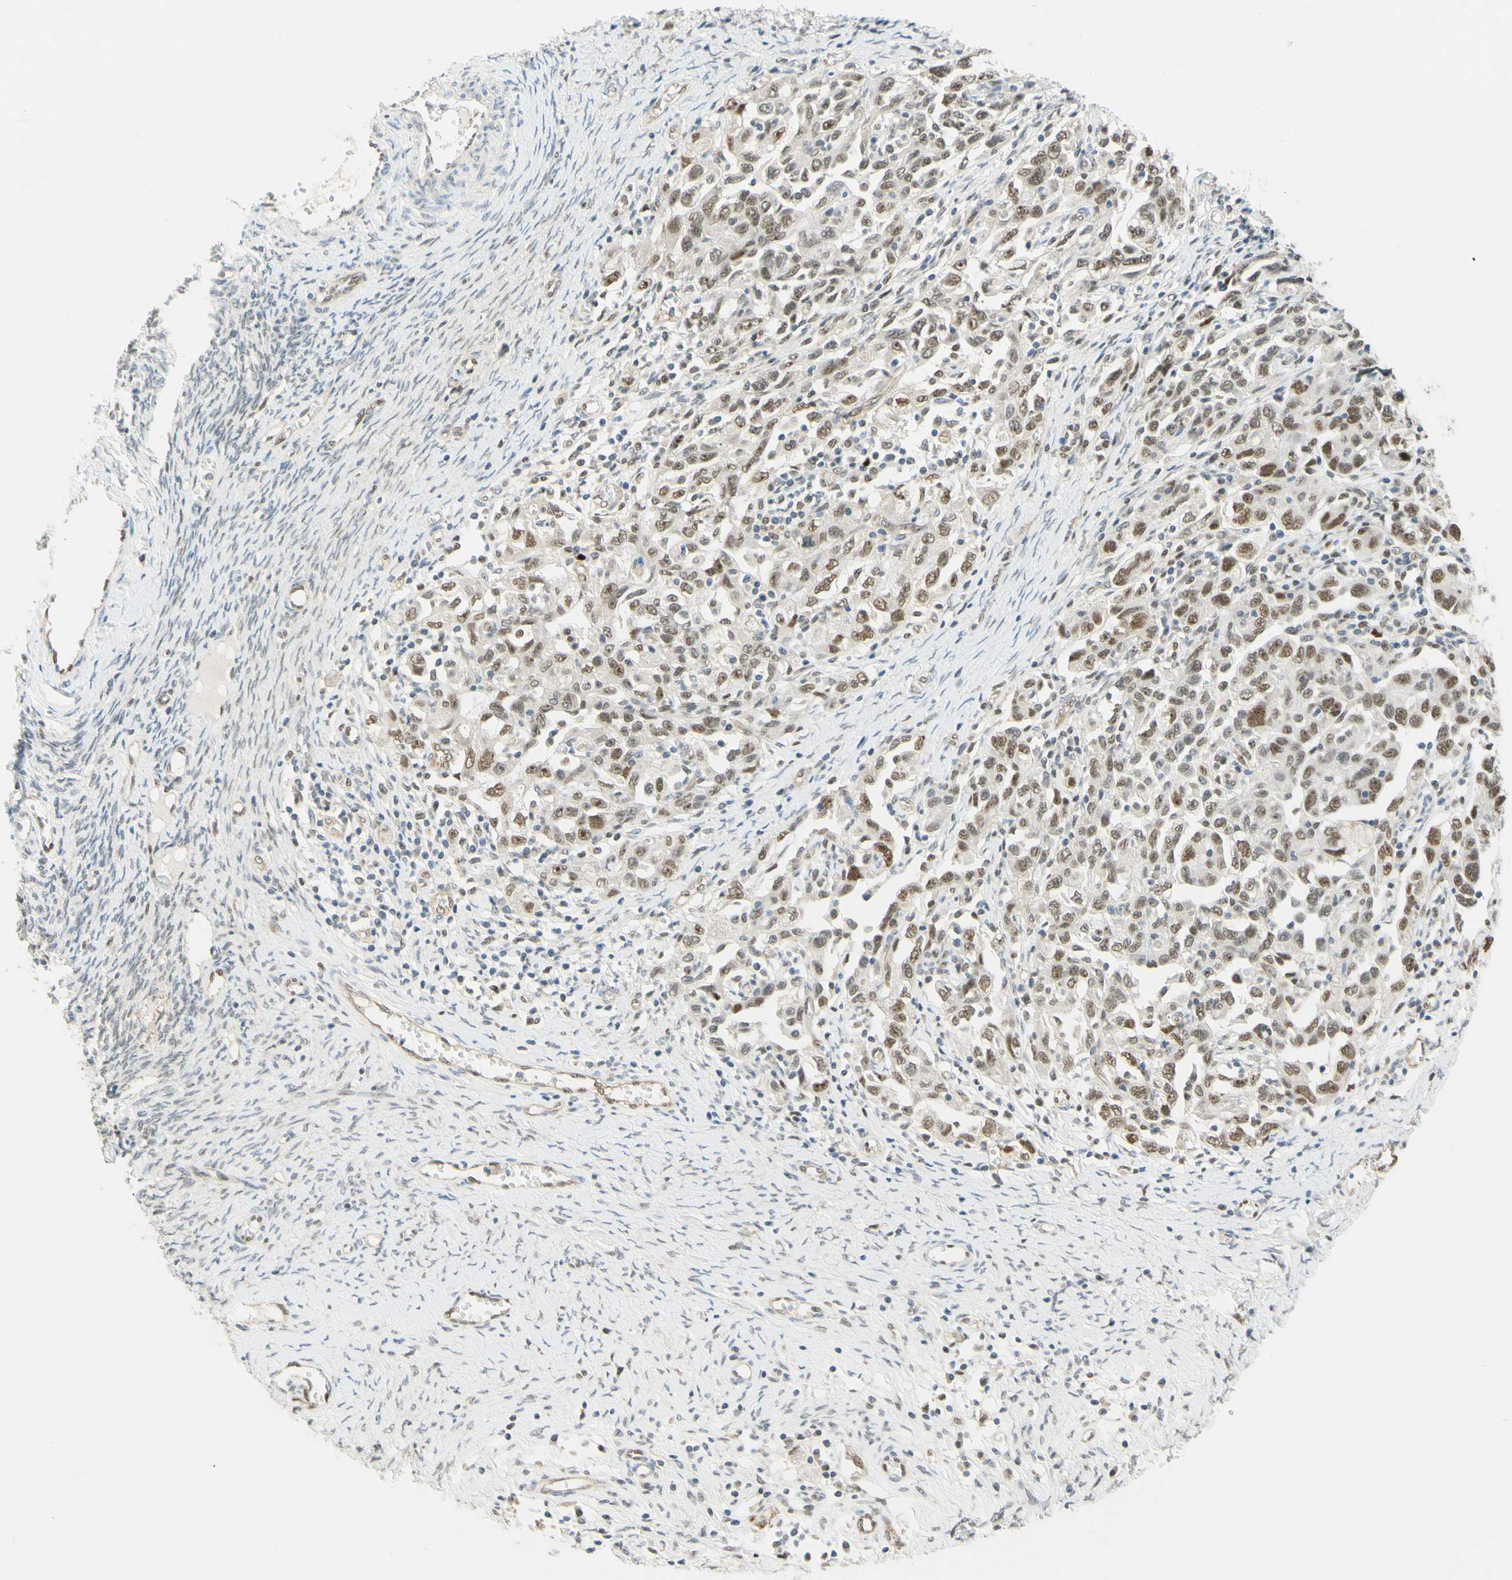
{"staining": {"intensity": "moderate", "quantity": ">75%", "location": "nuclear"}, "tissue": "ovarian cancer", "cell_type": "Tumor cells", "image_type": "cancer", "snomed": [{"axis": "morphology", "description": "Carcinoma, NOS"}, {"axis": "morphology", "description": "Cystadenocarcinoma, serous, NOS"}, {"axis": "topography", "description": "Ovary"}], "caption": "This micrograph exhibits immunohistochemistry staining of carcinoma (ovarian), with medium moderate nuclear staining in approximately >75% of tumor cells.", "gene": "POLB", "patient": {"sex": "female", "age": 69}}